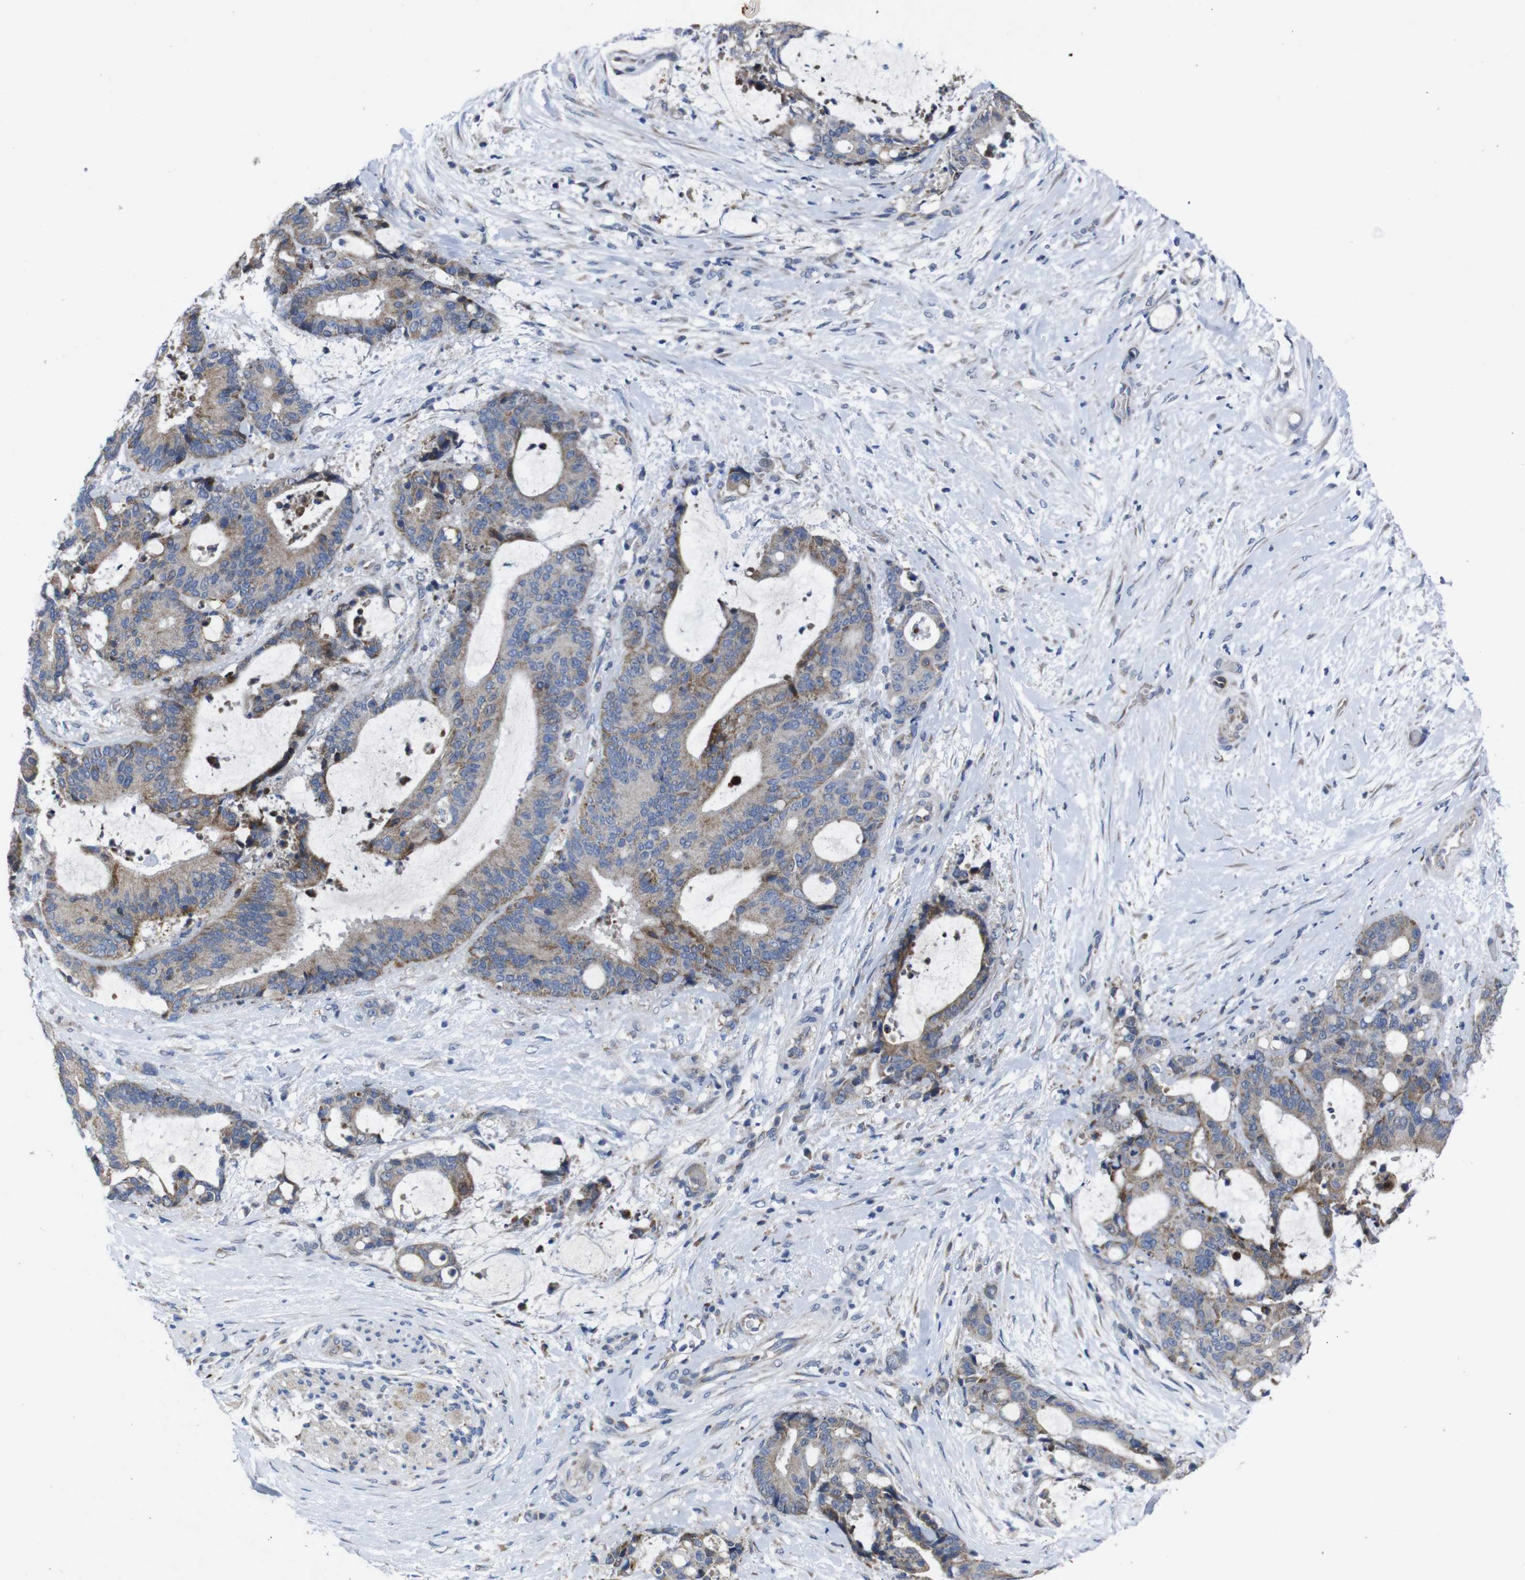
{"staining": {"intensity": "moderate", "quantity": "25%-75%", "location": "cytoplasmic/membranous"}, "tissue": "liver cancer", "cell_type": "Tumor cells", "image_type": "cancer", "snomed": [{"axis": "morphology", "description": "Normal tissue, NOS"}, {"axis": "morphology", "description": "Cholangiocarcinoma"}, {"axis": "topography", "description": "Liver"}, {"axis": "topography", "description": "Peripheral nerve tissue"}], "caption": "This is an image of immunohistochemistry (IHC) staining of liver cholangiocarcinoma, which shows moderate positivity in the cytoplasmic/membranous of tumor cells.", "gene": "CHST10", "patient": {"sex": "female", "age": 73}}